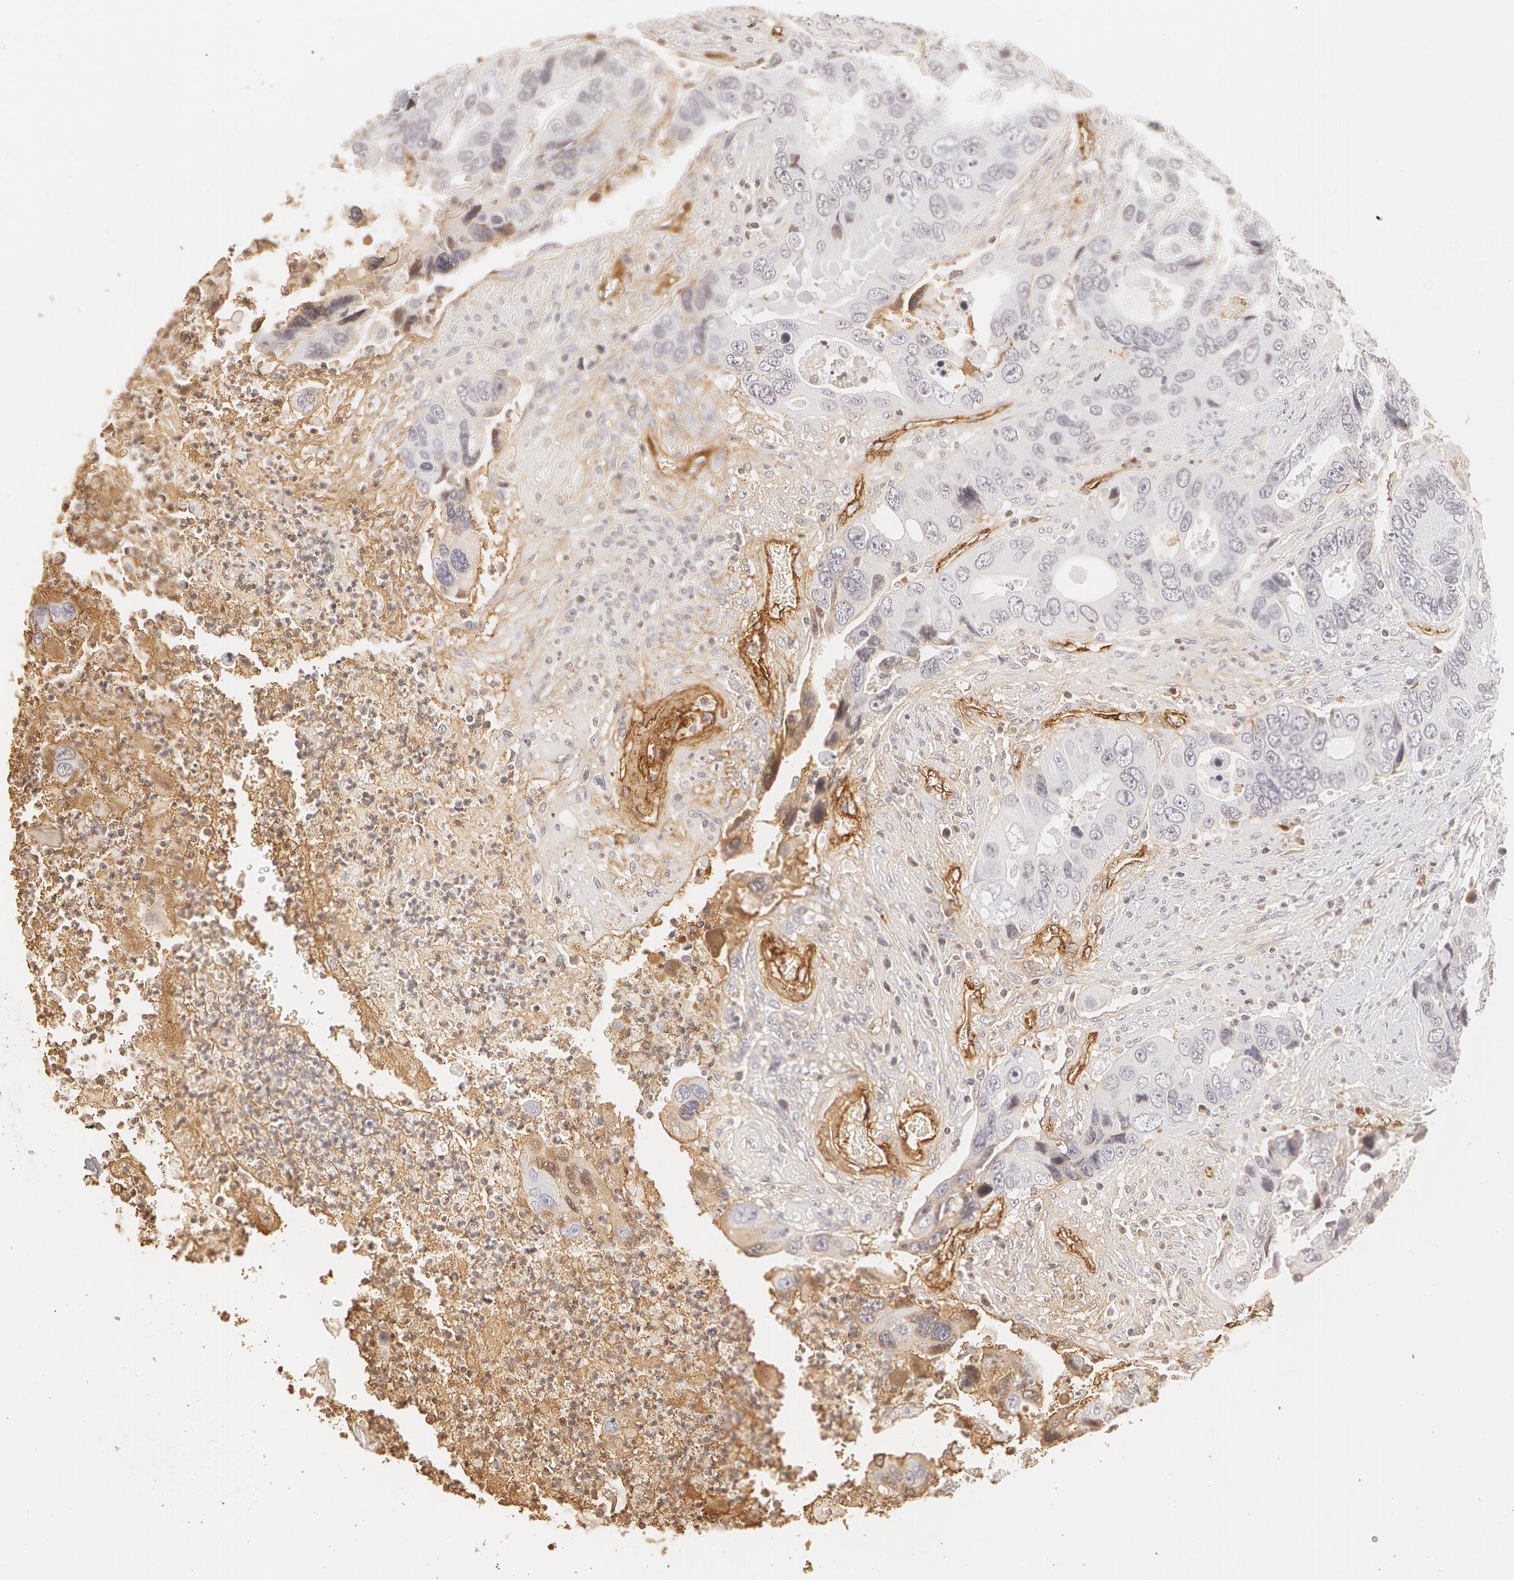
{"staining": {"intensity": "negative", "quantity": "none", "location": "none"}, "tissue": "colorectal cancer", "cell_type": "Tumor cells", "image_type": "cancer", "snomed": [{"axis": "morphology", "description": "Adenocarcinoma, NOS"}, {"axis": "topography", "description": "Rectum"}], "caption": "Colorectal adenocarcinoma stained for a protein using IHC reveals no expression tumor cells.", "gene": "VWF", "patient": {"sex": "female", "age": 67}}